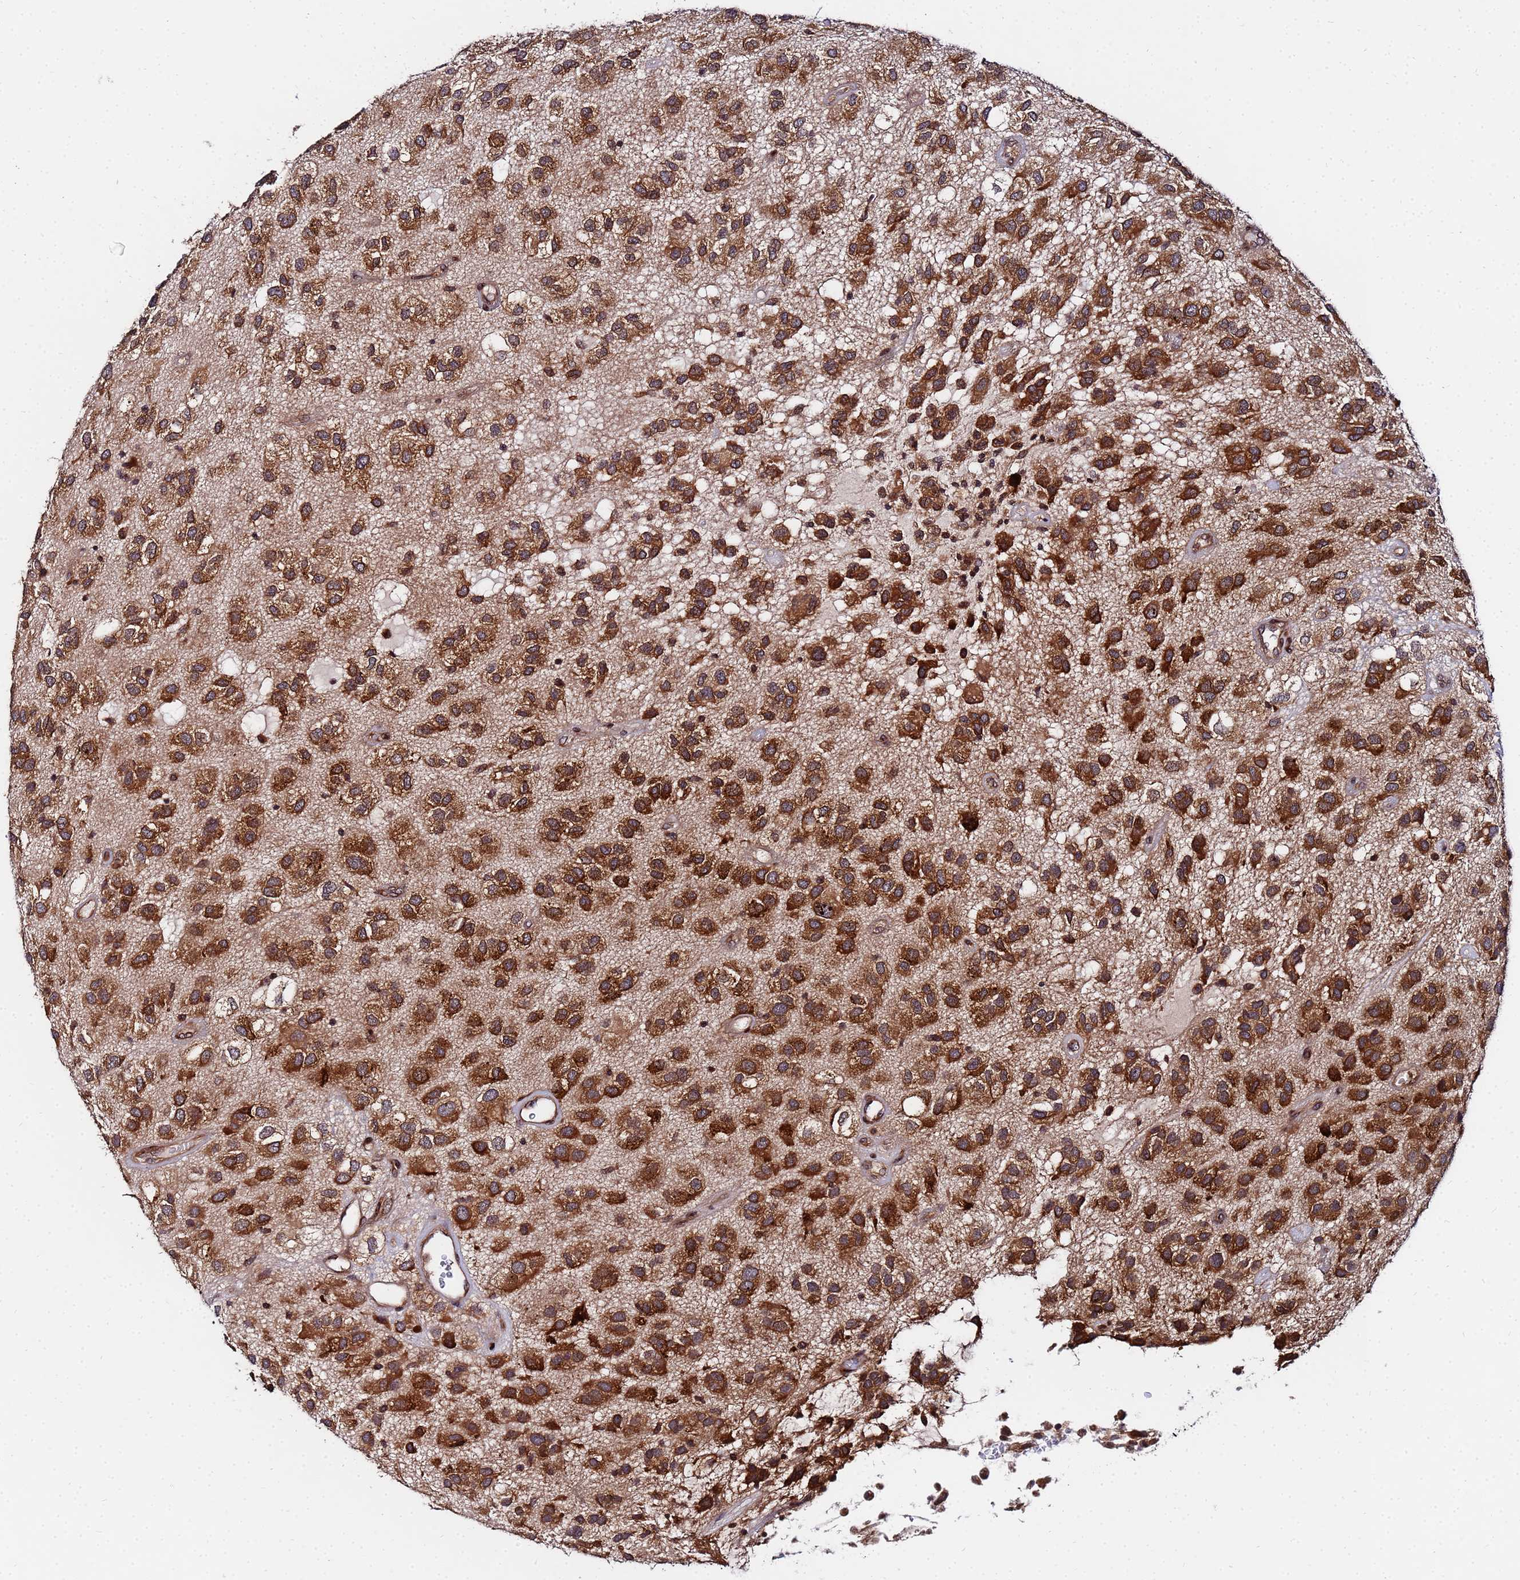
{"staining": {"intensity": "strong", "quantity": ">75%", "location": "cytoplasmic/membranous"}, "tissue": "glioma", "cell_type": "Tumor cells", "image_type": "cancer", "snomed": [{"axis": "morphology", "description": "Glioma, malignant, Low grade"}, {"axis": "topography", "description": "Brain"}], "caption": "The histopathology image exhibits immunohistochemical staining of malignant glioma (low-grade). There is strong cytoplasmic/membranous staining is present in approximately >75% of tumor cells.", "gene": "UNC93B1", "patient": {"sex": "male", "age": 66}}